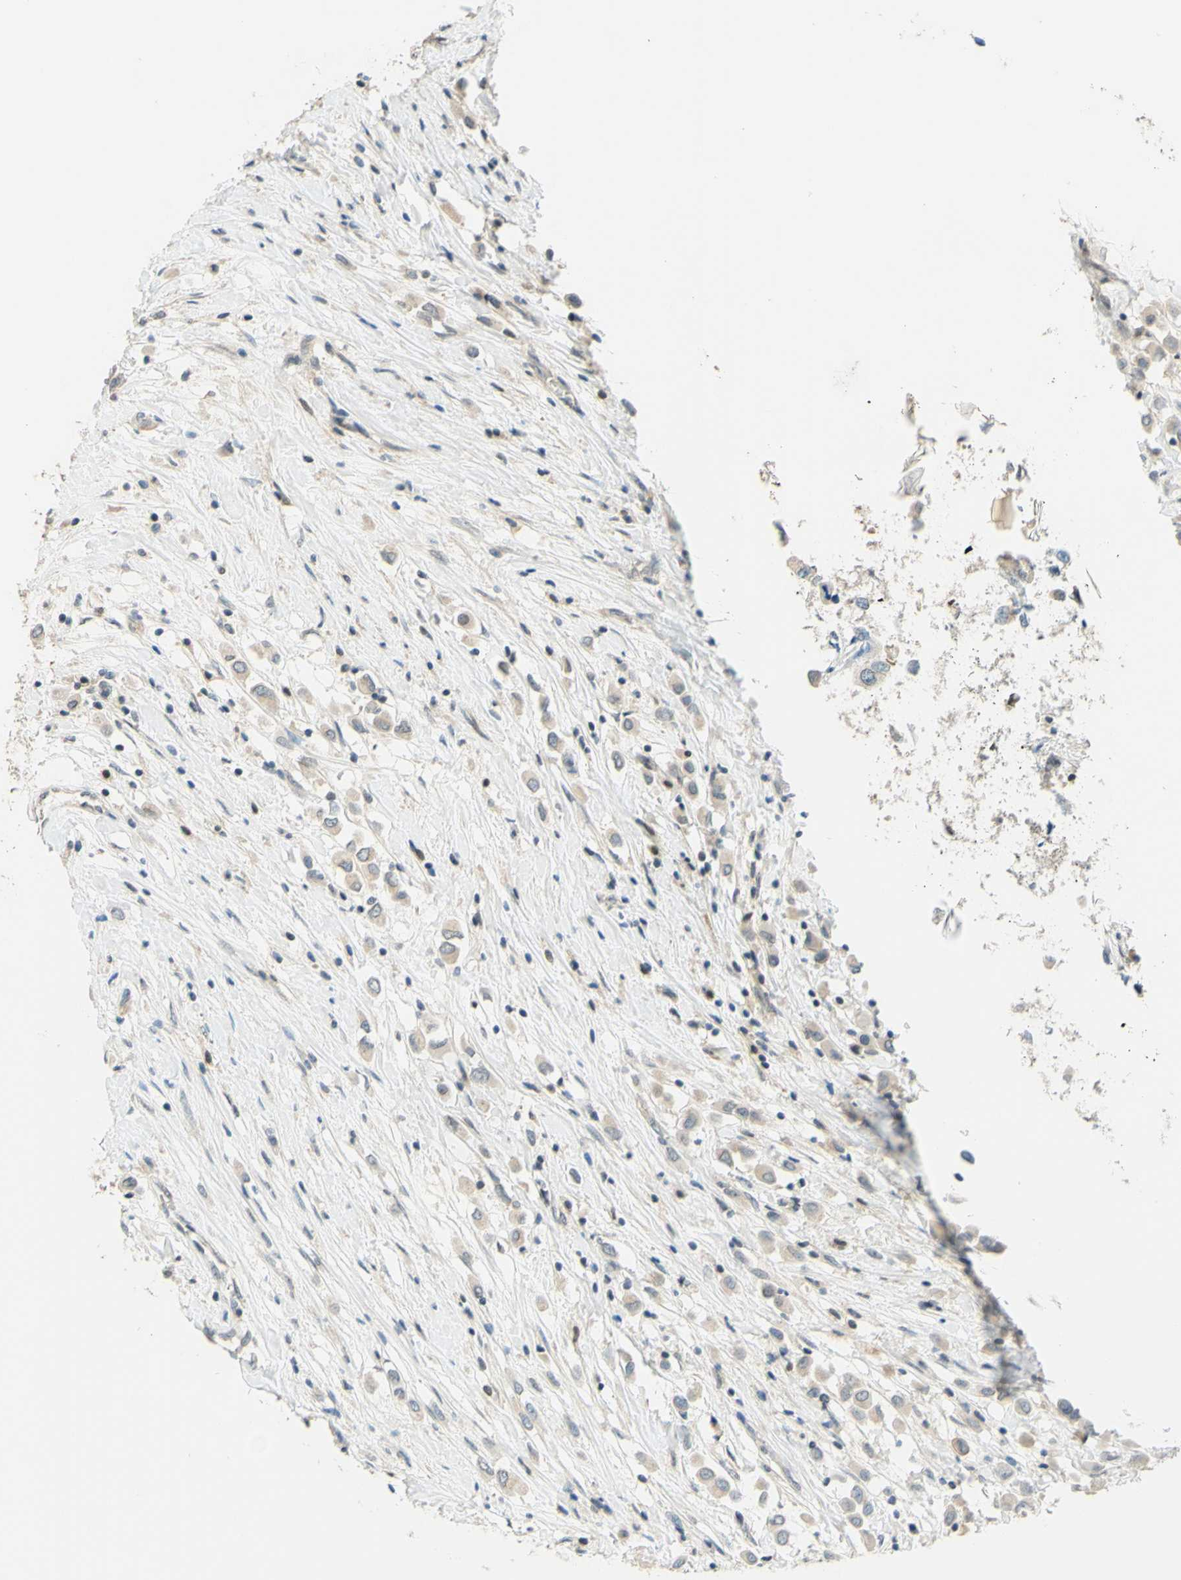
{"staining": {"intensity": "moderate", "quantity": "<25%", "location": "cytoplasmic/membranous"}, "tissue": "breast cancer", "cell_type": "Tumor cells", "image_type": "cancer", "snomed": [{"axis": "morphology", "description": "Duct carcinoma"}, {"axis": "topography", "description": "Breast"}], "caption": "Invasive ductal carcinoma (breast) stained with a protein marker exhibits moderate staining in tumor cells.", "gene": "C2CD2L", "patient": {"sex": "female", "age": 61}}